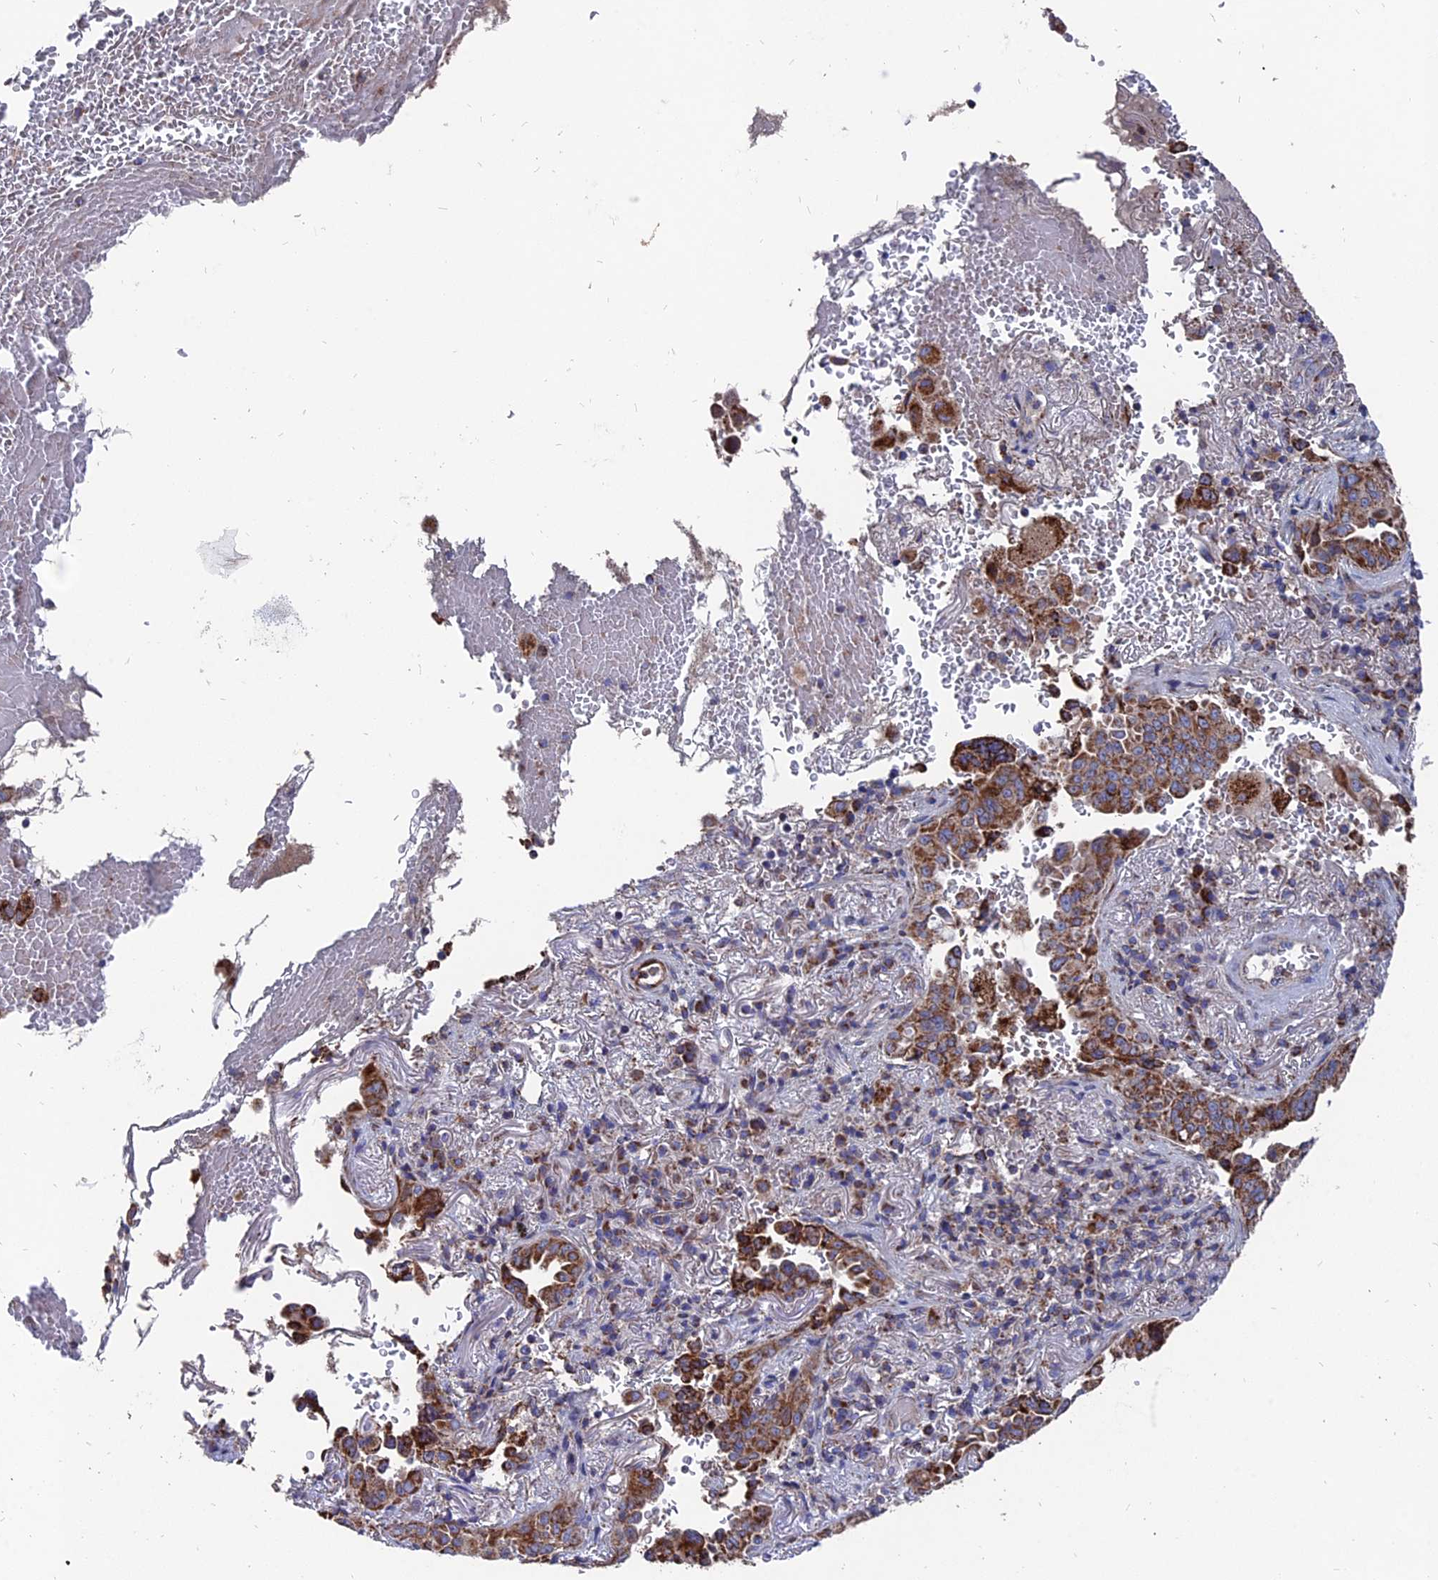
{"staining": {"intensity": "moderate", "quantity": ">75%", "location": "cytoplasmic/membranous"}, "tissue": "lung cancer", "cell_type": "Tumor cells", "image_type": "cancer", "snomed": [{"axis": "morphology", "description": "Adenocarcinoma, NOS"}, {"axis": "topography", "description": "Lung"}], "caption": "Brown immunohistochemical staining in human adenocarcinoma (lung) demonstrates moderate cytoplasmic/membranous positivity in approximately >75% of tumor cells.", "gene": "TGFA", "patient": {"sex": "female", "age": 69}}